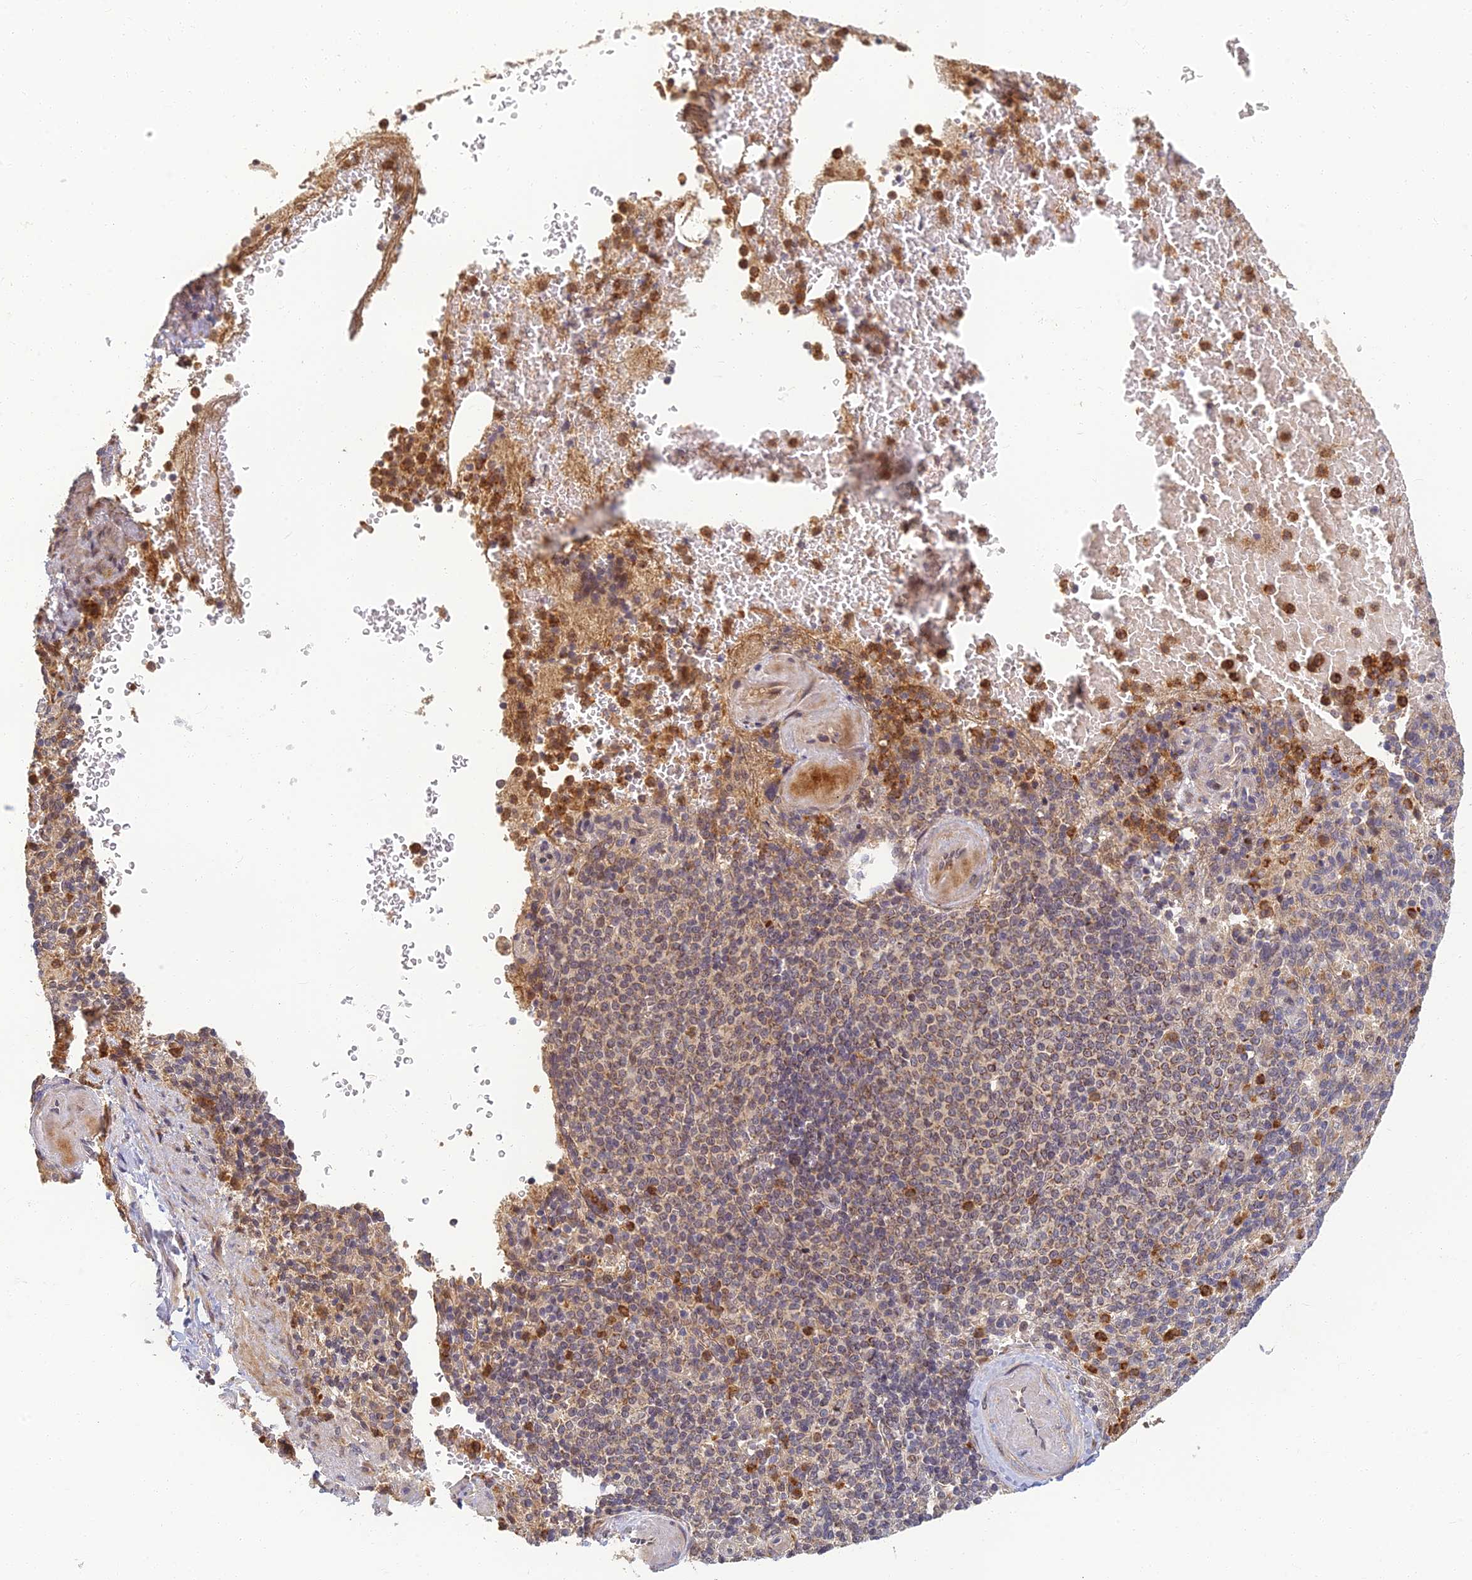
{"staining": {"intensity": "moderate", "quantity": "25%-75%", "location": "cytoplasmic/membranous"}, "tissue": "spleen", "cell_type": "Cells in red pulp", "image_type": "normal", "snomed": [{"axis": "morphology", "description": "Normal tissue, NOS"}, {"axis": "topography", "description": "Spleen"}], "caption": "Immunohistochemical staining of unremarkable spleen demonstrates moderate cytoplasmic/membranous protein positivity in approximately 25%-75% of cells in red pulp.", "gene": "RGL3", "patient": {"sex": "female", "age": 74}}